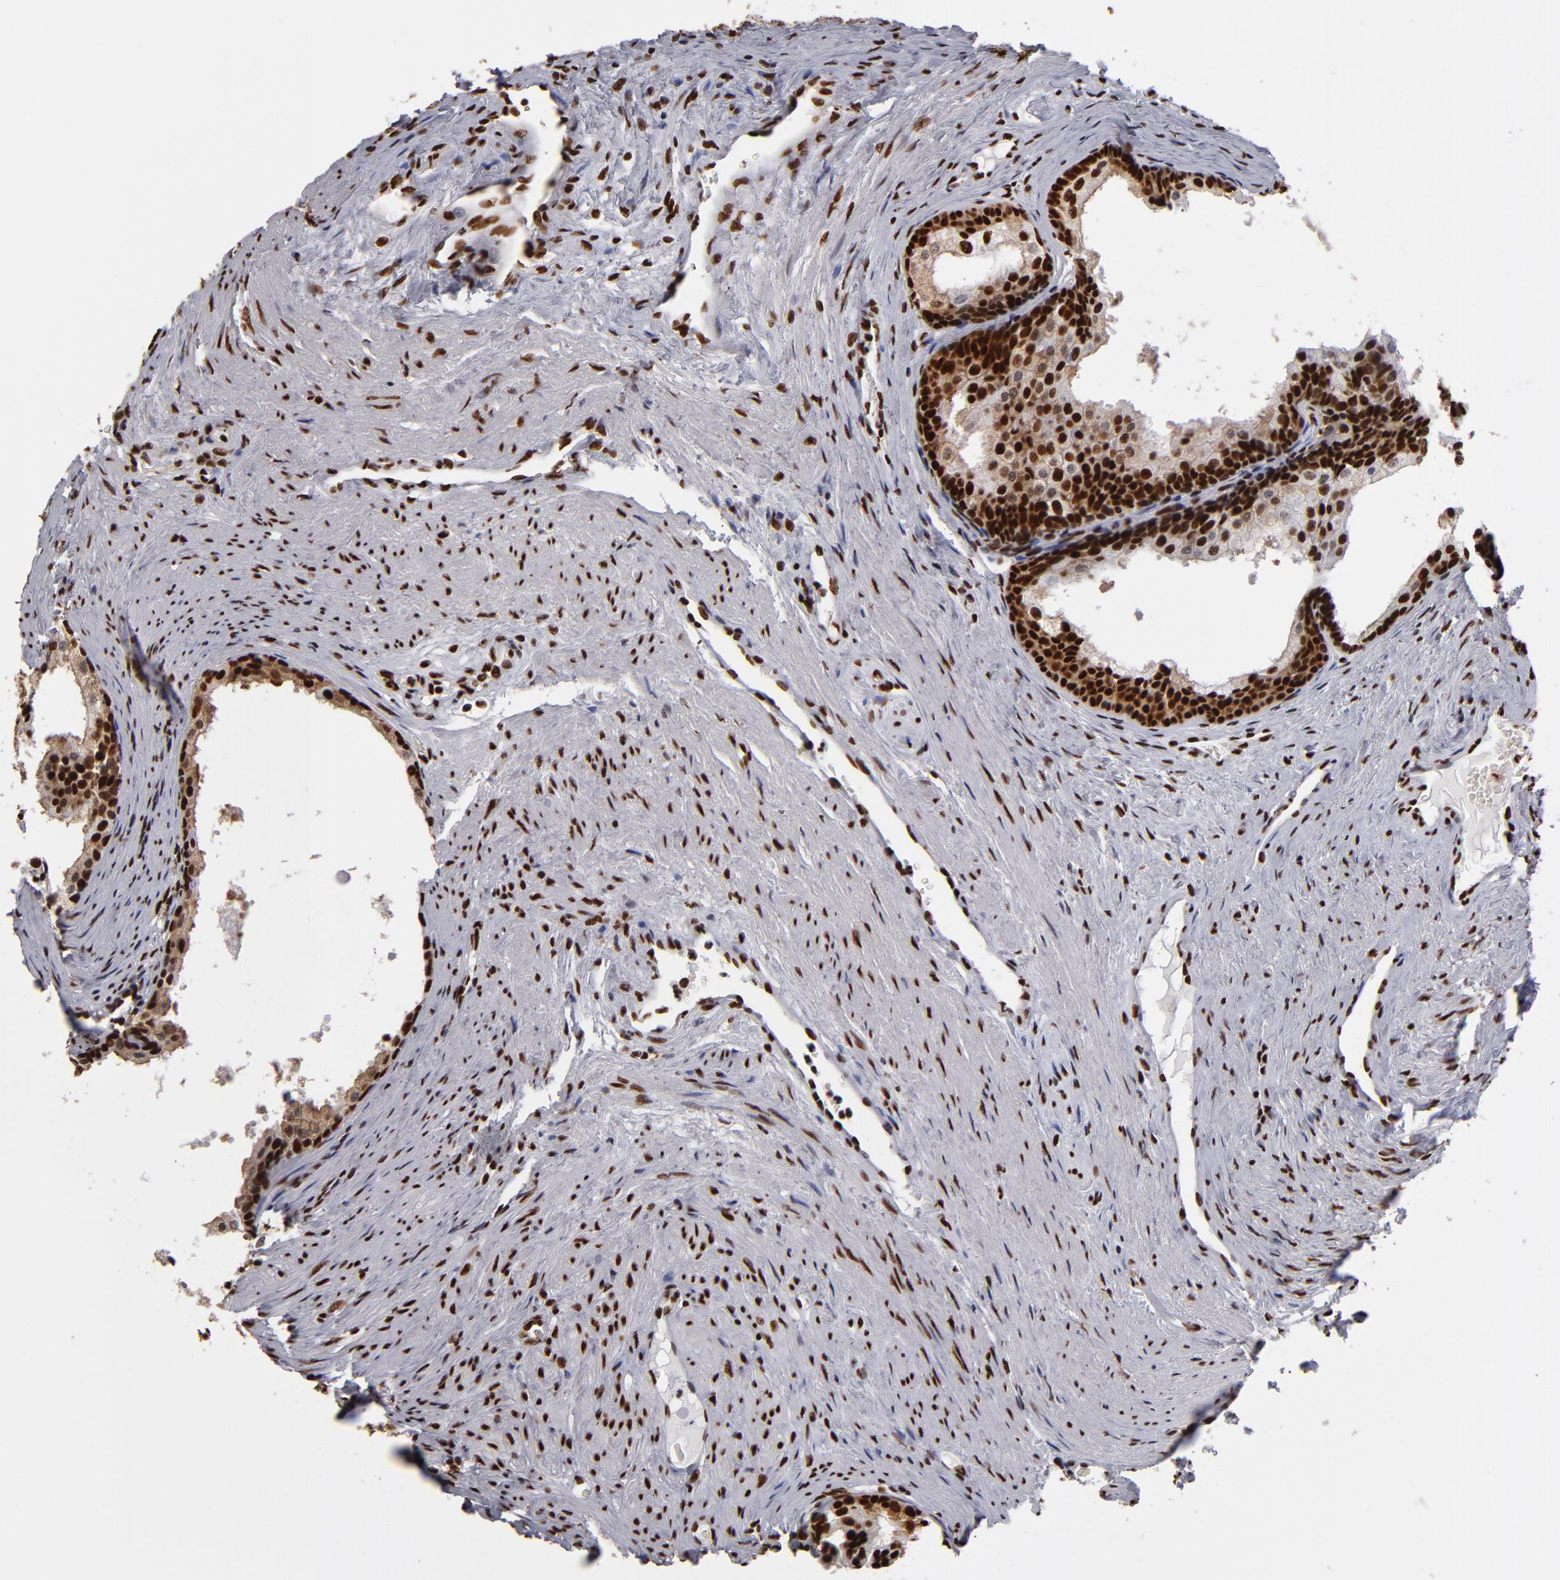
{"staining": {"intensity": "strong", "quantity": ">75%", "location": "nuclear"}, "tissue": "prostate cancer", "cell_type": "Tumor cells", "image_type": "cancer", "snomed": [{"axis": "morphology", "description": "Adenocarcinoma, Medium grade"}, {"axis": "topography", "description": "Prostate"}], "caption": "IHC micrograph of neoplastic tissue: prostate cancer (medium-grade adenocarcinoma) stained using immunohistochemistry (IHC) reveals high levels of strong protein expression localized specifically in the nuclear of tumor cells, appearing as a nuclear brown color.", "gene": "MRE11", "patient": {"sex": "male", "age": 60}}